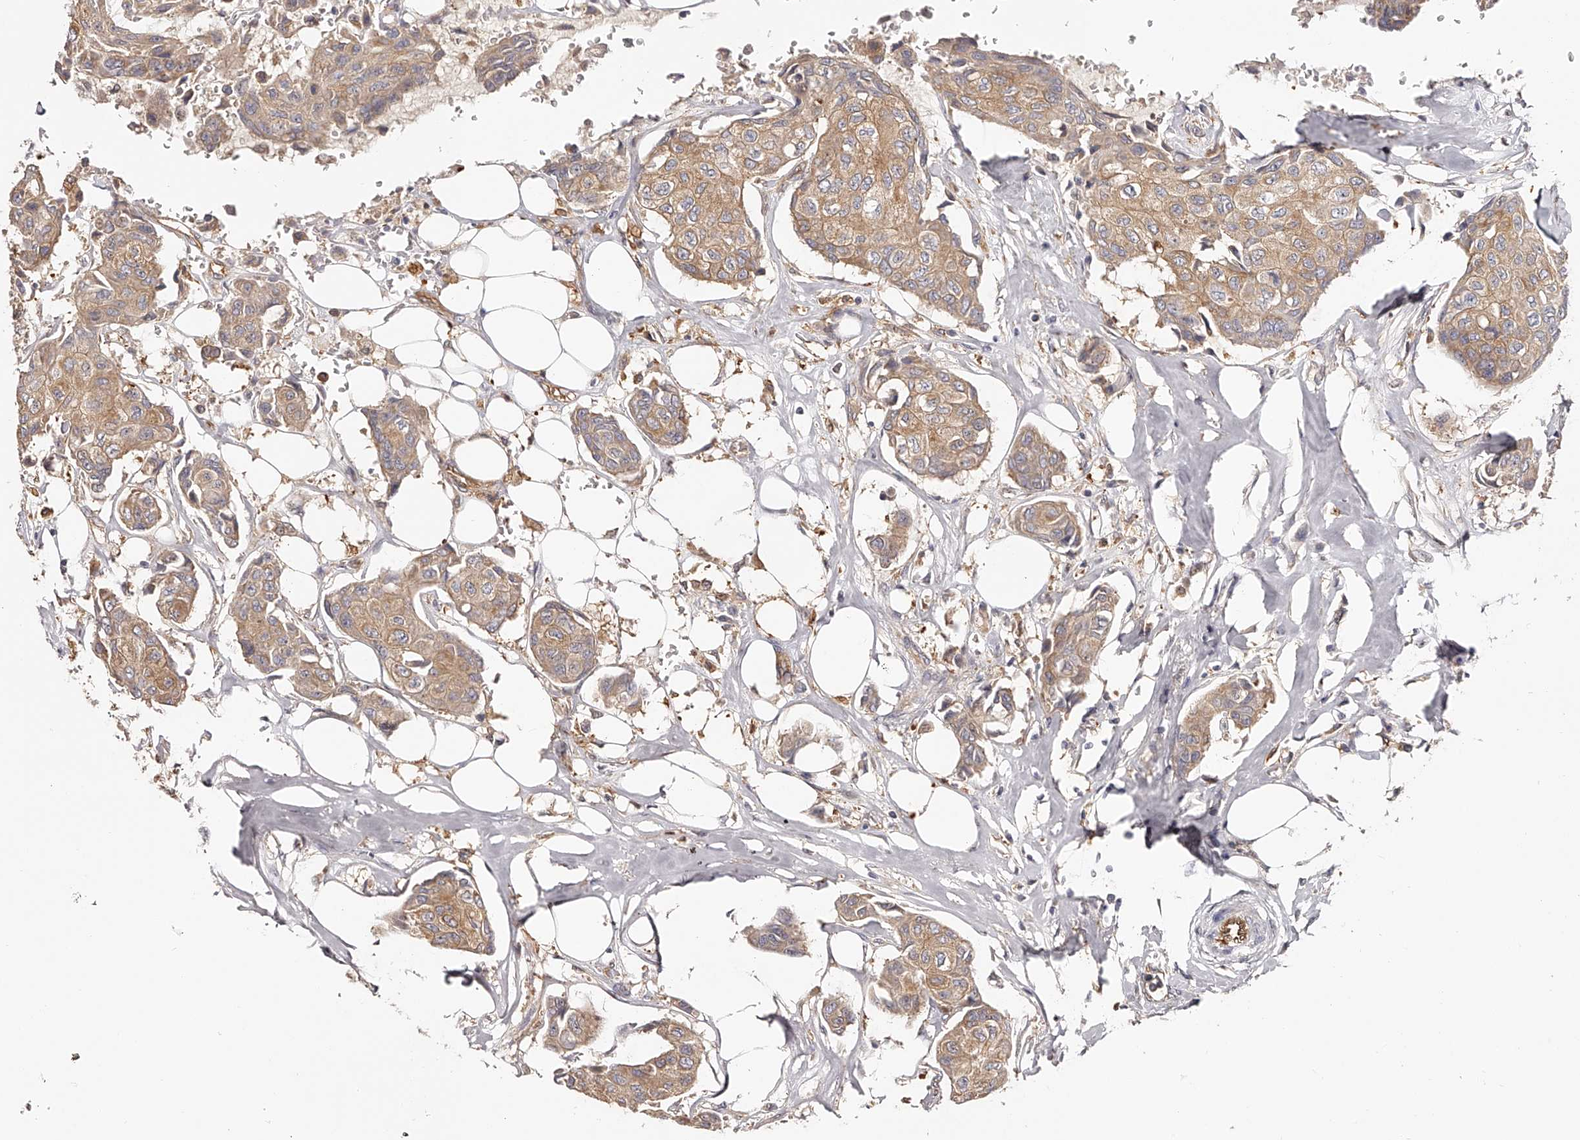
{"staining": {"intensity": "moderate", "quantity": ">75%", "location": "cytoplasmic/membranous"}, "tissue": "breast cancer", "cell_type": "Tumor cells", "image_type": "cancer", "snomed": [{"axis": "morphology", "description": "Duct carcinoma"}, {"axis": "topography", "description": "Breast"}], "caption": "Protein staining shows moderate cytoplasmic/membranous positivity in approximately >75% of tumor cells in breast intraductal carcinoma.", "gene": "LAP3", "patient": {"sex": "female", "age": 80}}